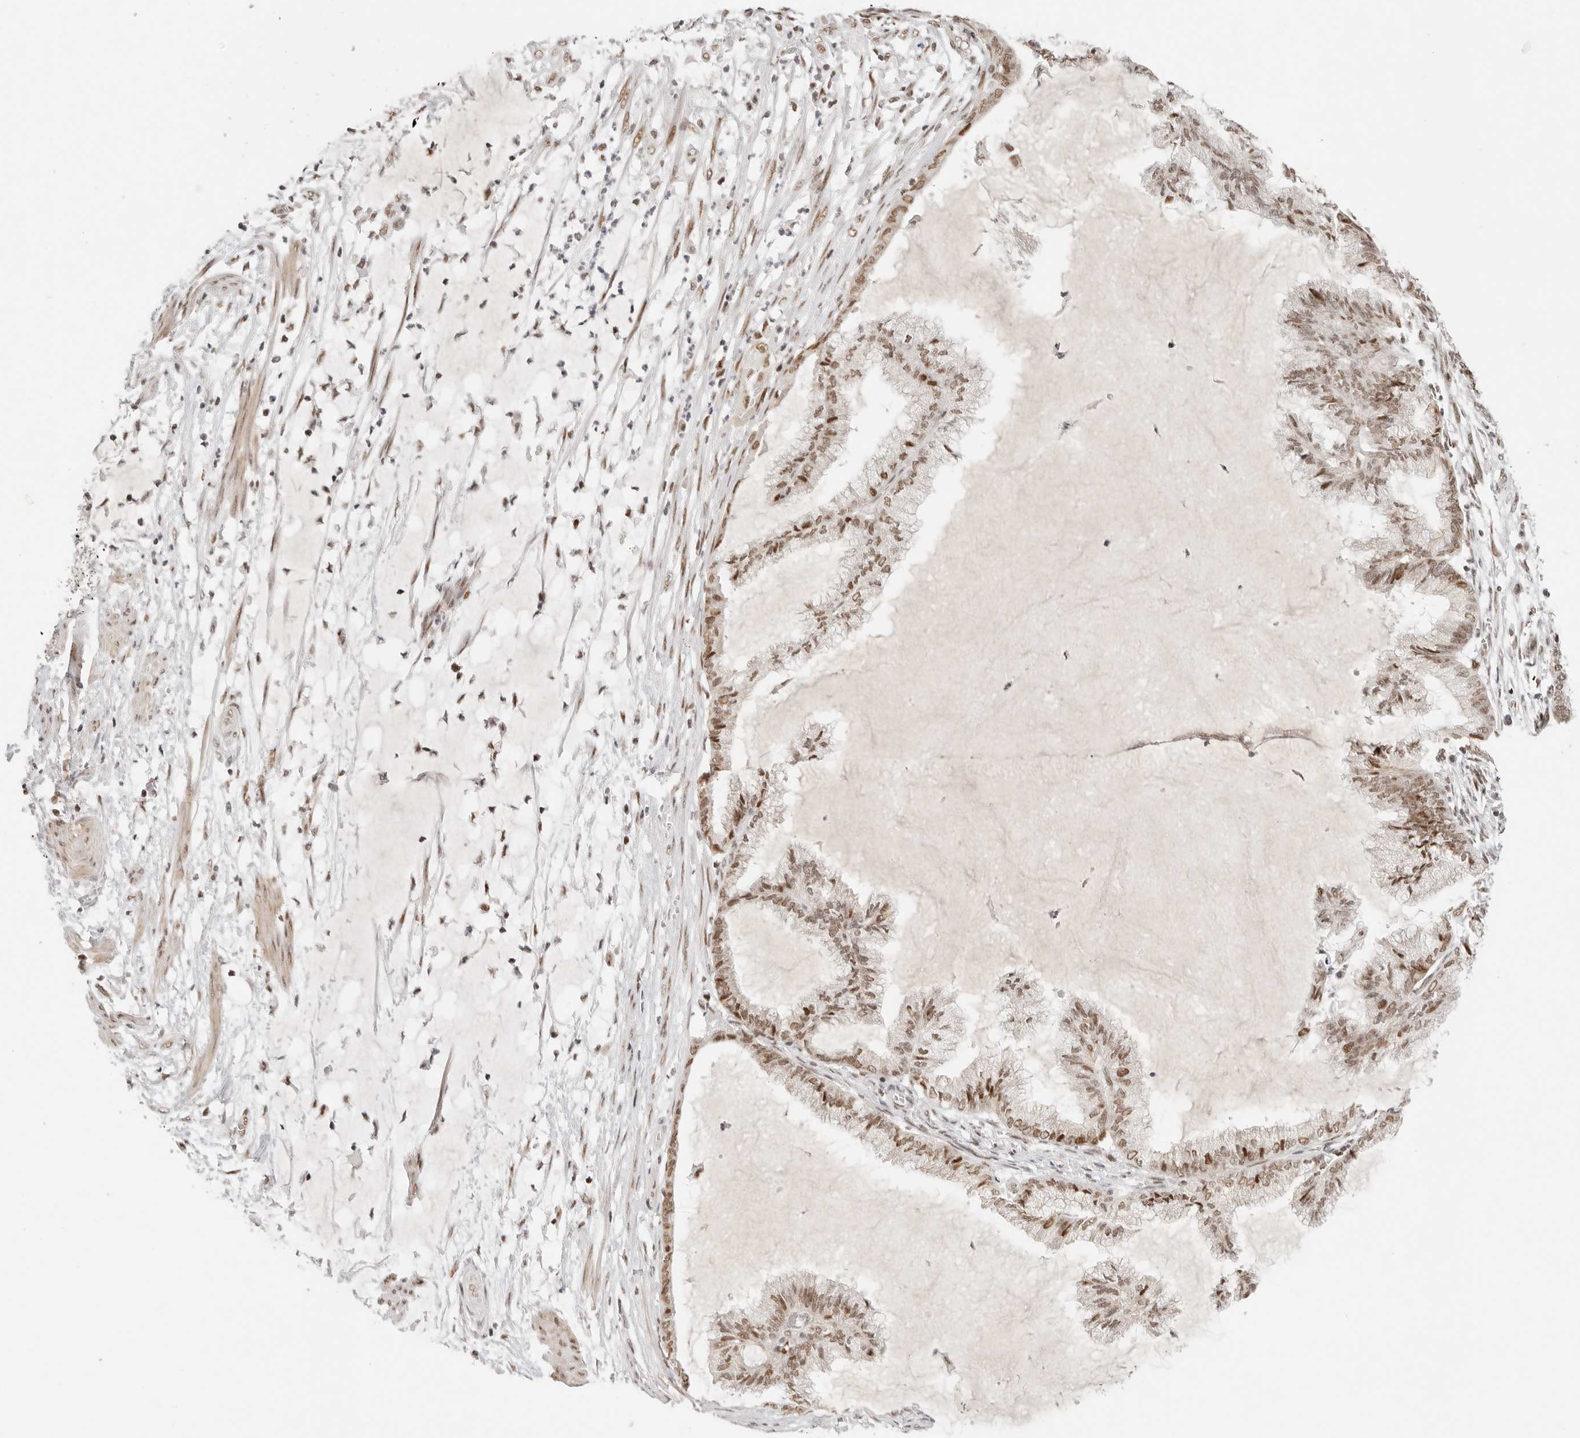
{"staining": {"intensity": "moderate", "quantity": ">75%", "location": "nuclear"}, "tissue": "endometrial cancer", "cell_type": "Tumor cells", "image_type": "cancer", "snomed": [{"axis": "morphology", "description": "Adenocarcinoma, NOS"}, {"axis": "topography", "description": "Endometrium"}], "caption": "Endometrial cancer (adenocarcinoma) stained with a protein marker demonstrates moderate staining in tumor cells.", "gene": "HOXC5", "patient": {"sex": "female", "age": 86}}